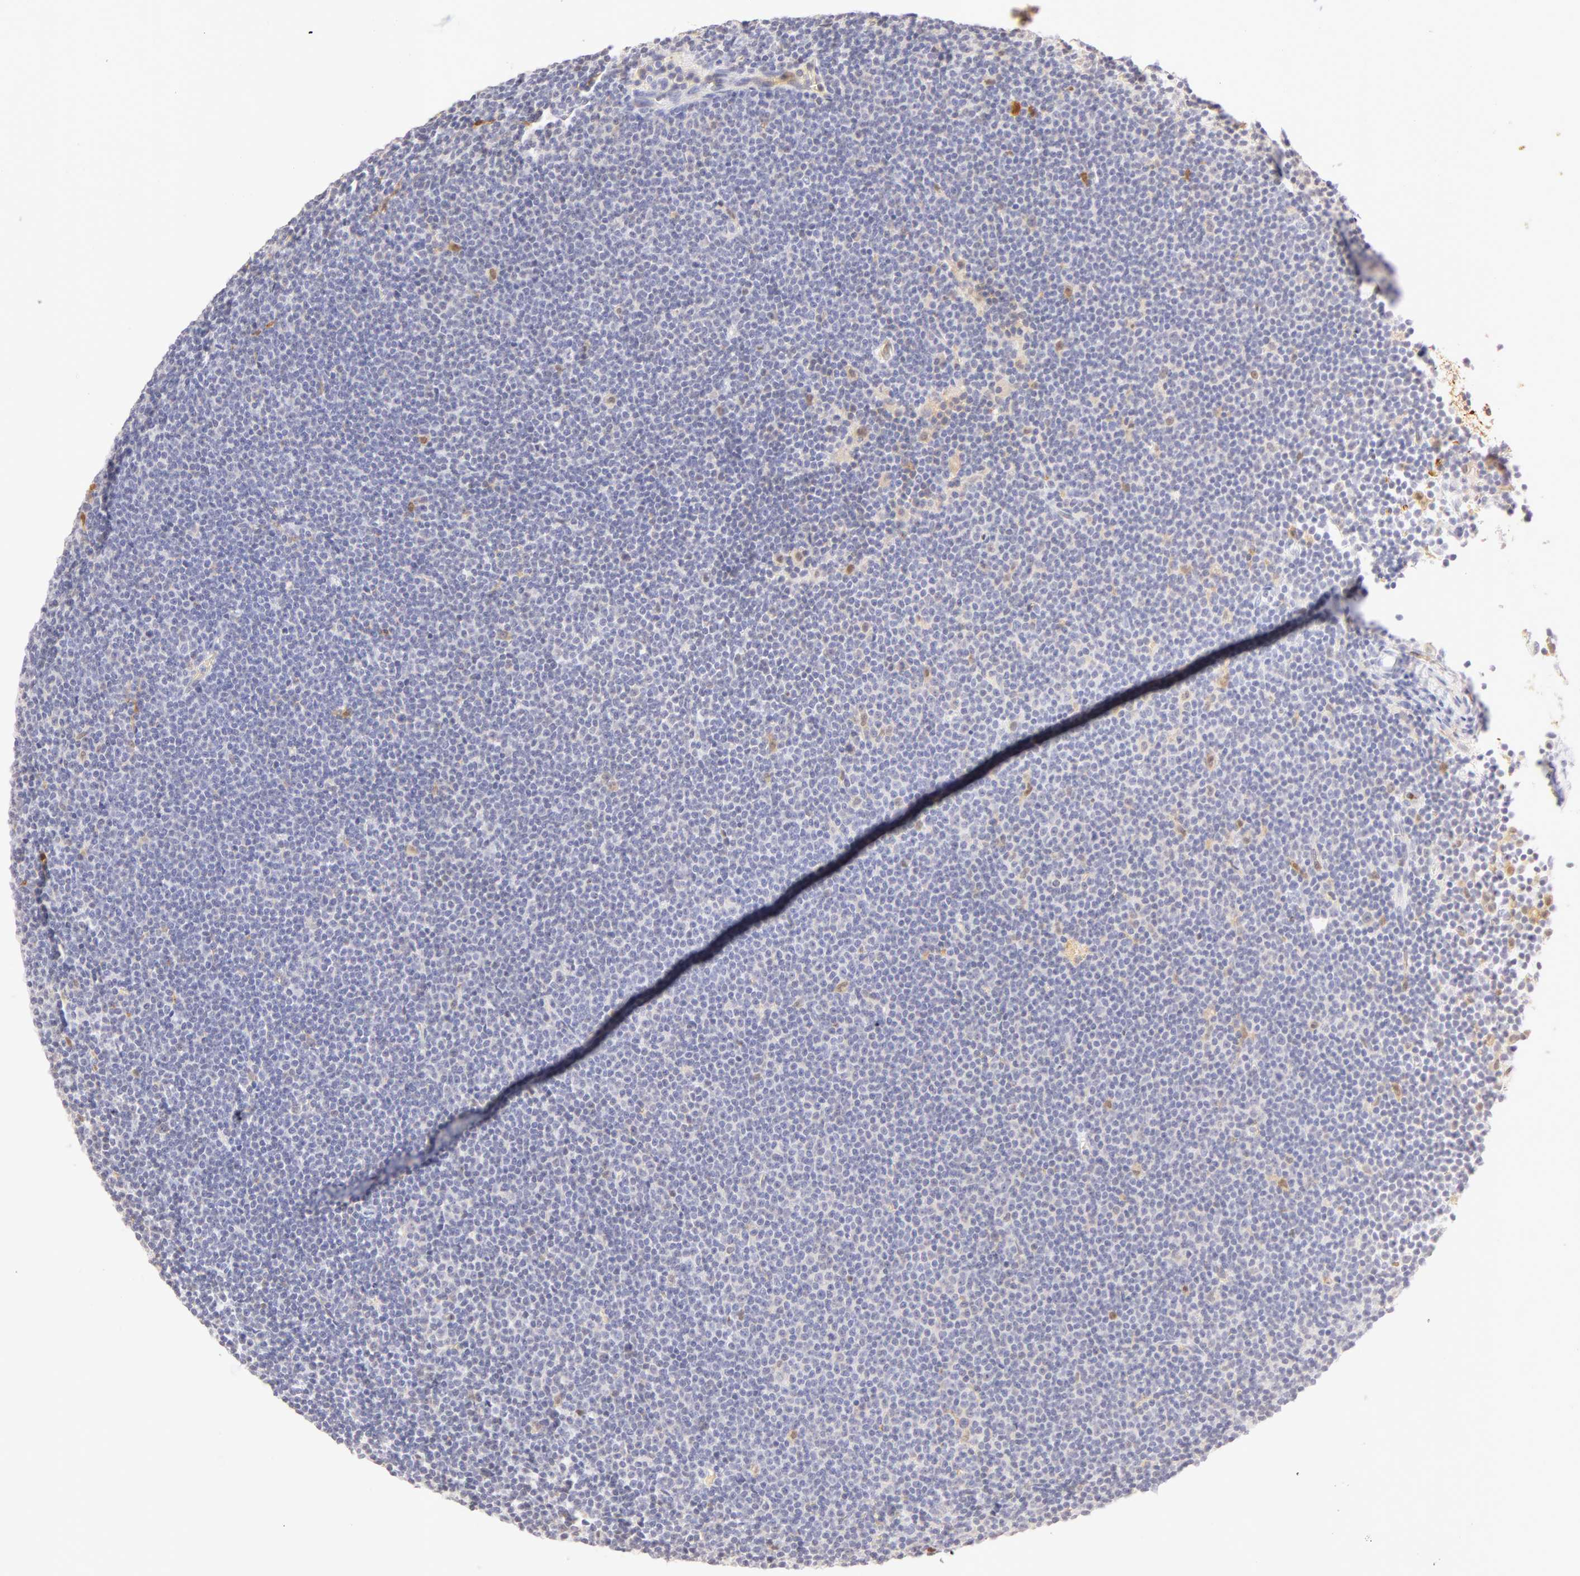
{"staining": {"intensity": "negative", "quantity": "none", "location": "none"}, "tissue": "lymphoma", "cell_type": "Tumor cells", "image_type": "cancer", "snomed": [{"axis": "morphology", "description": "Malignant lymphoma, non-Hodgkin's type, Low grade"}, {"axis": "topography", "description": "Lymph node"}], "caption": "Photomicrograph shows no significant protein positivity in tumor cells of low-grade malignant lymphoma, non-Hodgkin's type. (DAB IHC visualized using brightfield microscopy, high magnification).", "gene": "CA2", "patient": {"sex": "female", "age": 69}}